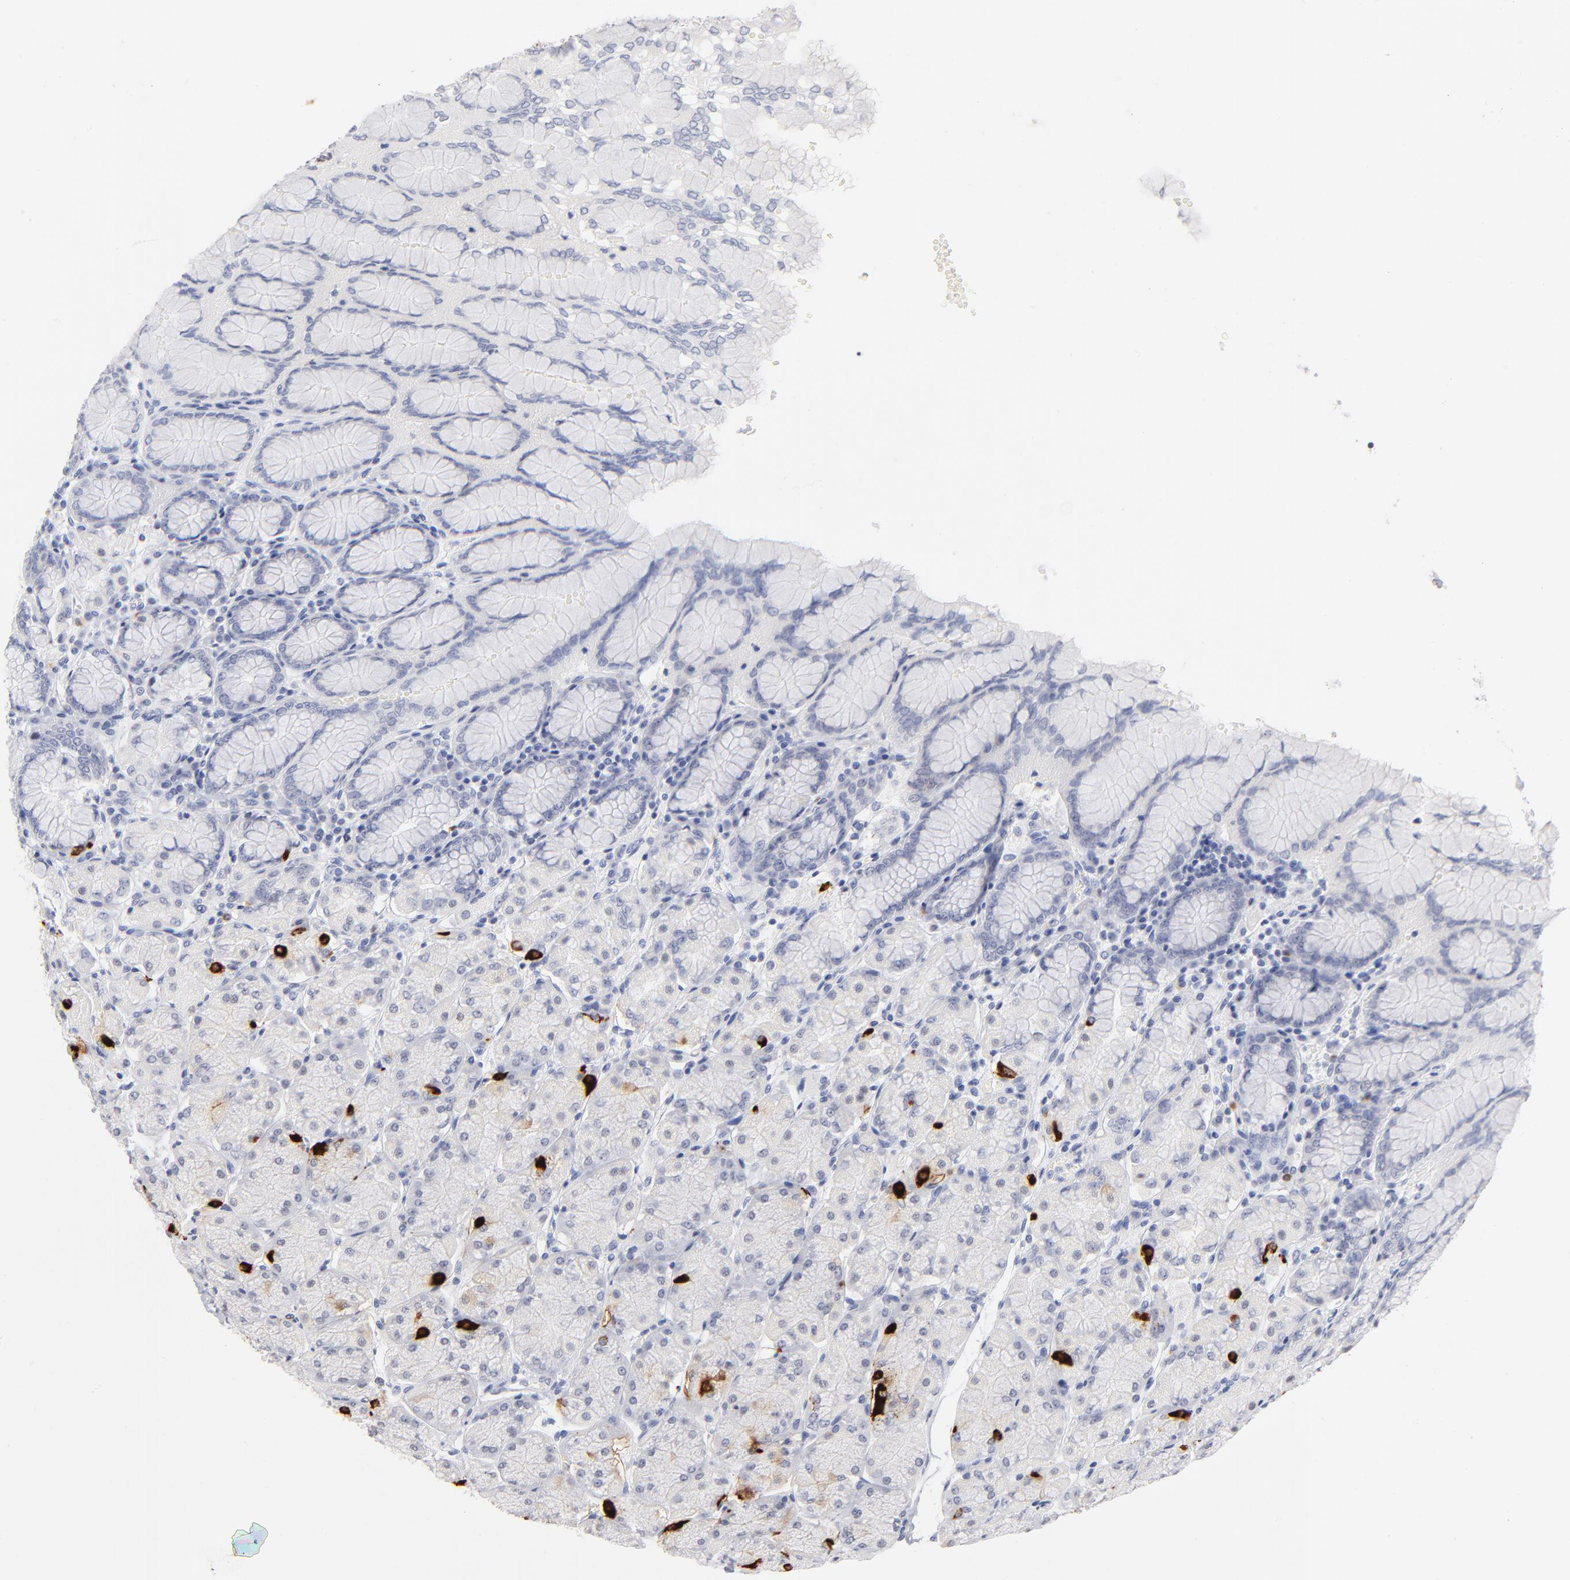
{"staining": {"intensity": "strong", "quantity": "<25%", "location": "cytoplasmic/membranous"}, "tissue": "stomach", "cell_type": "Glandular cells", "image_type": "normal", "snomed": [{"axis": "morphology", "description": "Normal tissue, NOS"}, {"axis": "topography", "description": "Stomach, upper"}, {"axis": "topography", "description": "Stomach"}], "caption": "Immunohistochemical staining of normal human stomach shows strong cytoplasmic/membranous protein expression in approximately <25% of glandular cells.", "gene": "KHNYN", "patient": {"sex": "male", "age": 76}}